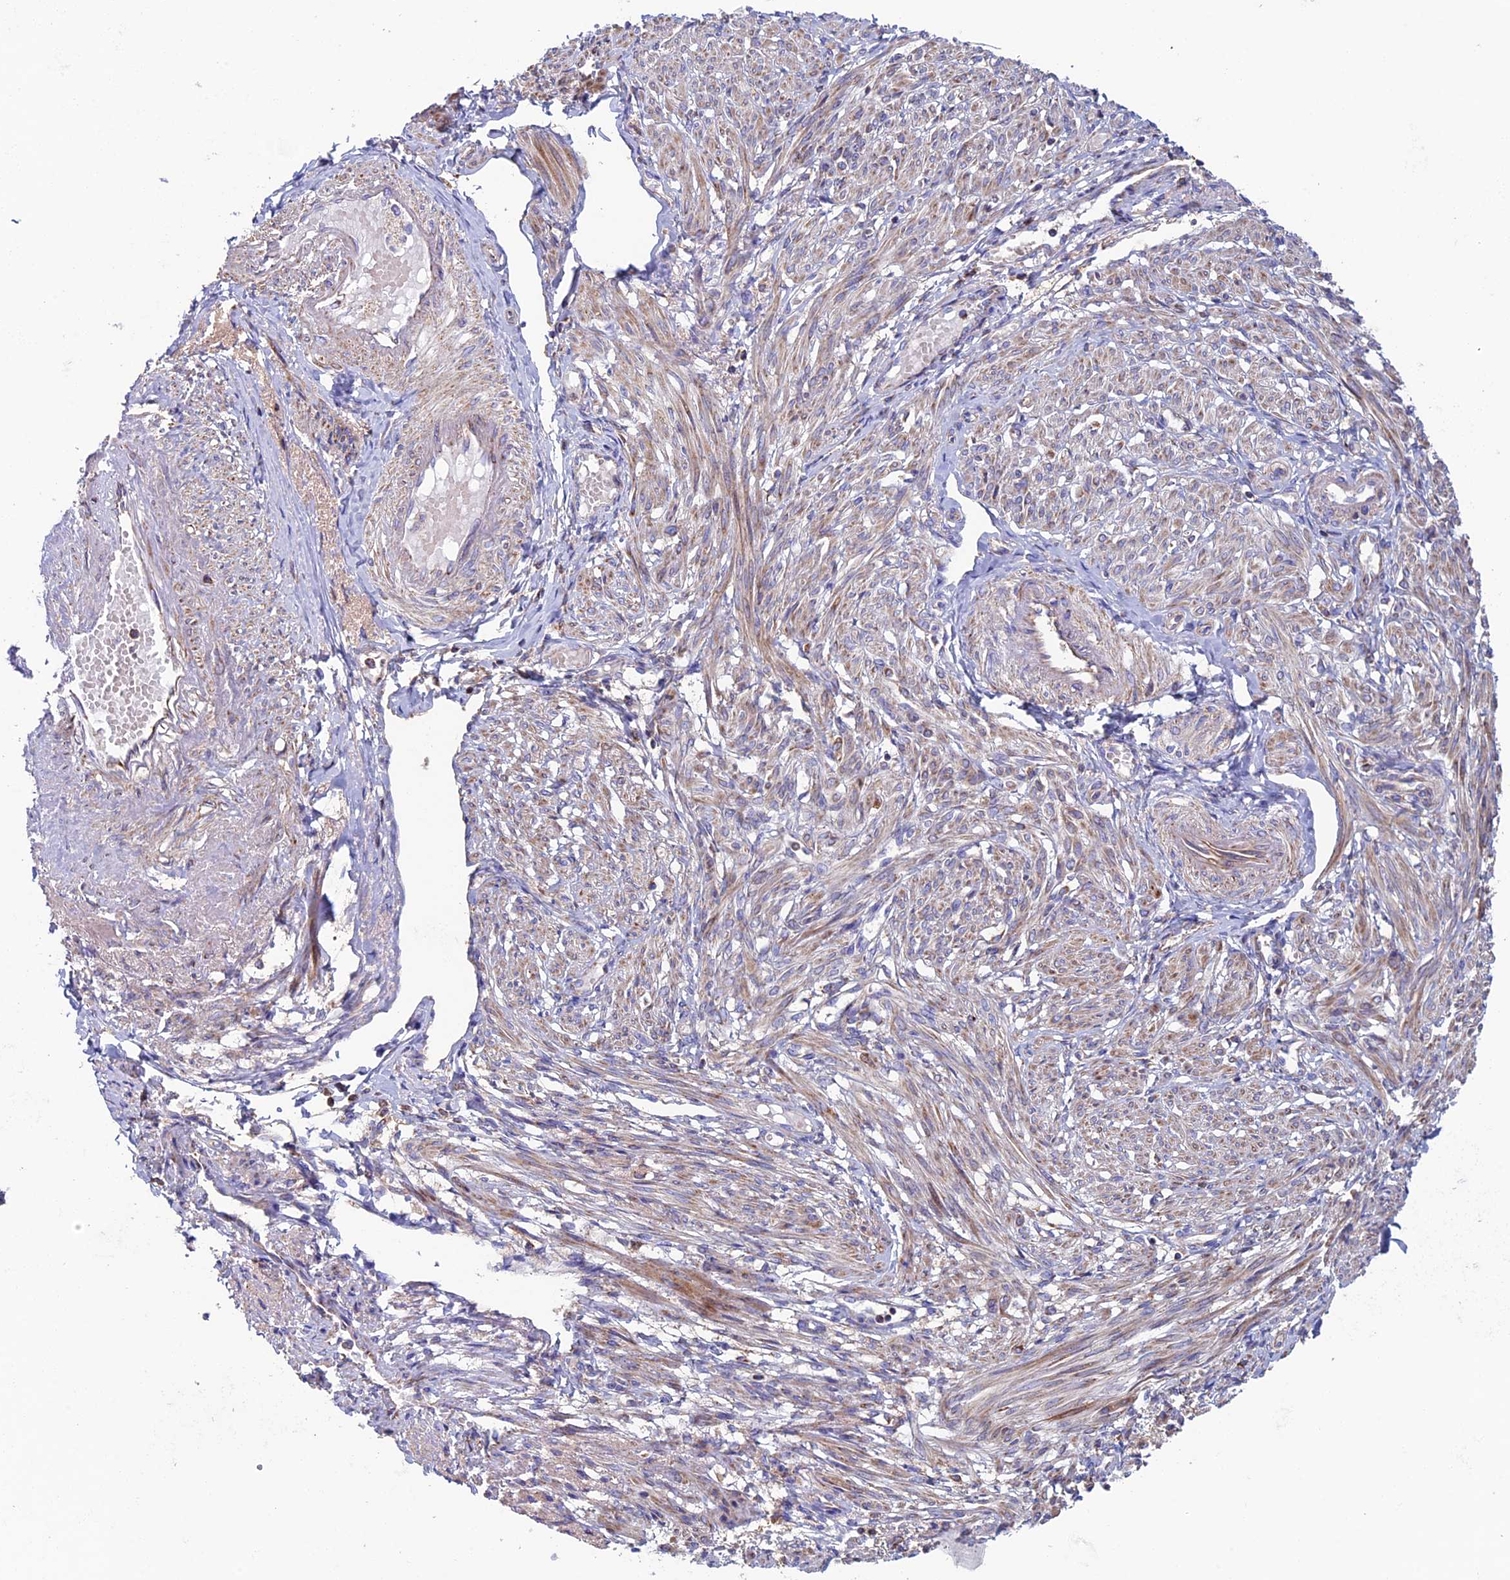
{"staining": {"intensity": "moderate", "quantity": "25%-75%", "location": "cytoplasmic/membranous"}, "tissue": "smooth muscle", "cell_type": "Smooth muscle cells", "image_type": "normal", "snomed": [{"axis": "morphology", "description": "Normal tissue, NOS"}, {"axis": "topography", "description": "Smooth muscle"}], "caption": "This histopathology image shows unremarkable smooth muscle stained with immunohistochemistry (IHC) to label a protein in brown. The cytoplasmic/membranous of smooth muscle cells show moderate positivity for the protein. Nuclei are counter-stained blue.", "gene": "SLC15A5", "patient": {"sex": "female", "age": 39}}